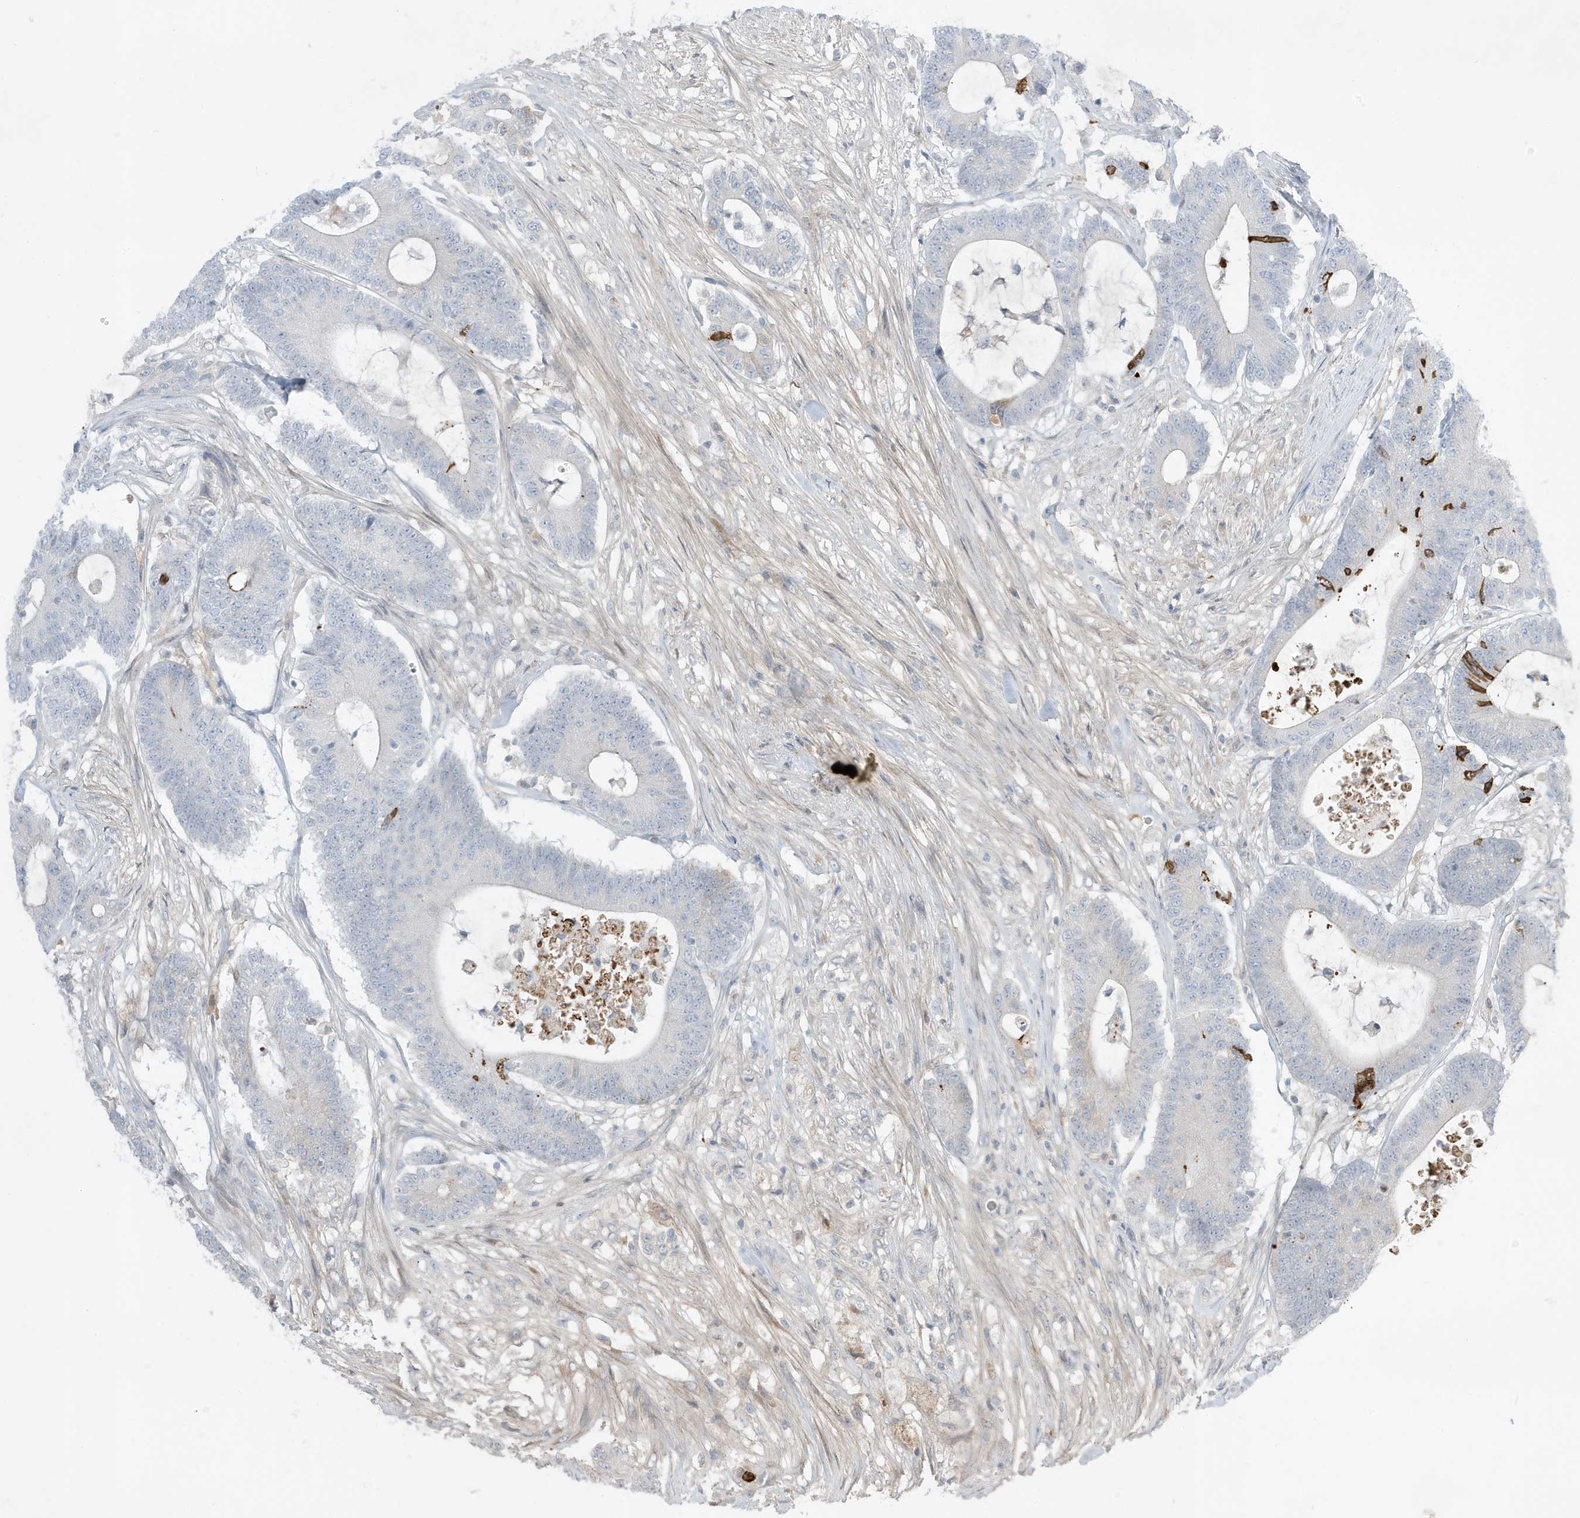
{"staining": {"intensity": "negative", "quantity": "none", "location": "none"}, "tissue": "colorectal cancer", "cell_type": "Tumor cells", "image_type": "cancer", "snomed": [{"axis": "morphology", "description": "Adenocarcinoma, NOS"}, {"axis": "topography", "description": "Colon"}], "caption": "This is an immunohistochemistry (IHC) image of human colorectal adenocarcinoma. There is no staining in tumor cells.", "gene": "FNDC1", "patient": {"sex": "female", "age": 84}}